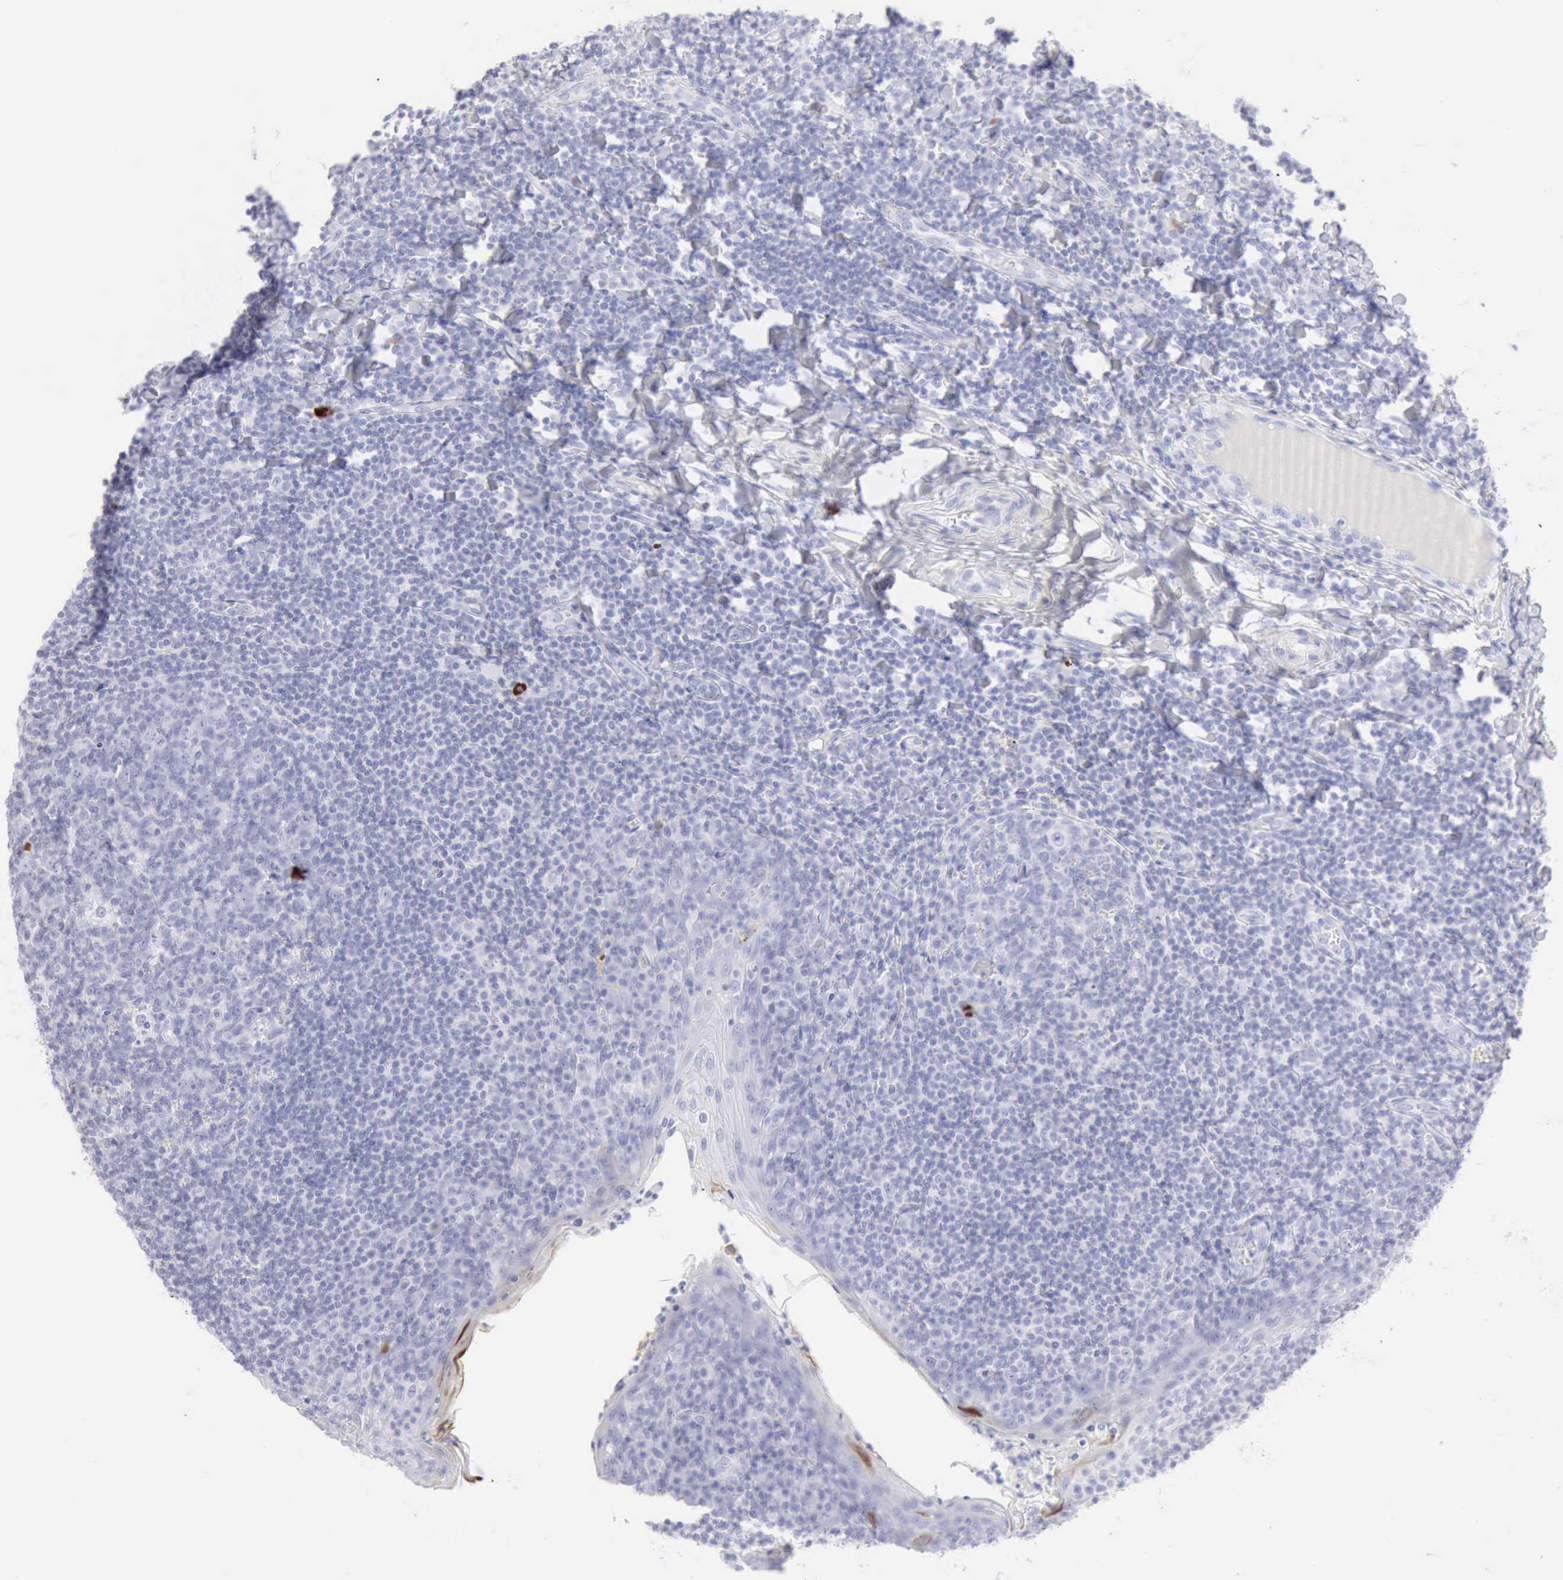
{"staining": {"intensity": "negative", "quantity": "none", "location": "none"}, "tissue": "tonsil", "cell_type": "Germinal center cells", "image_type": "normal", "snomed": [{"axis": "morphology", "description": "Normal tissue, NOS"}, {"axis": "topography", "description": "Tonsil"}], "caption": "Immunohistochemistry (IHC) of normal human tonsil shows no positivity in germinal center cells.", "gene": "KRT10", "patient": {"sex": "male", "age": 31}}